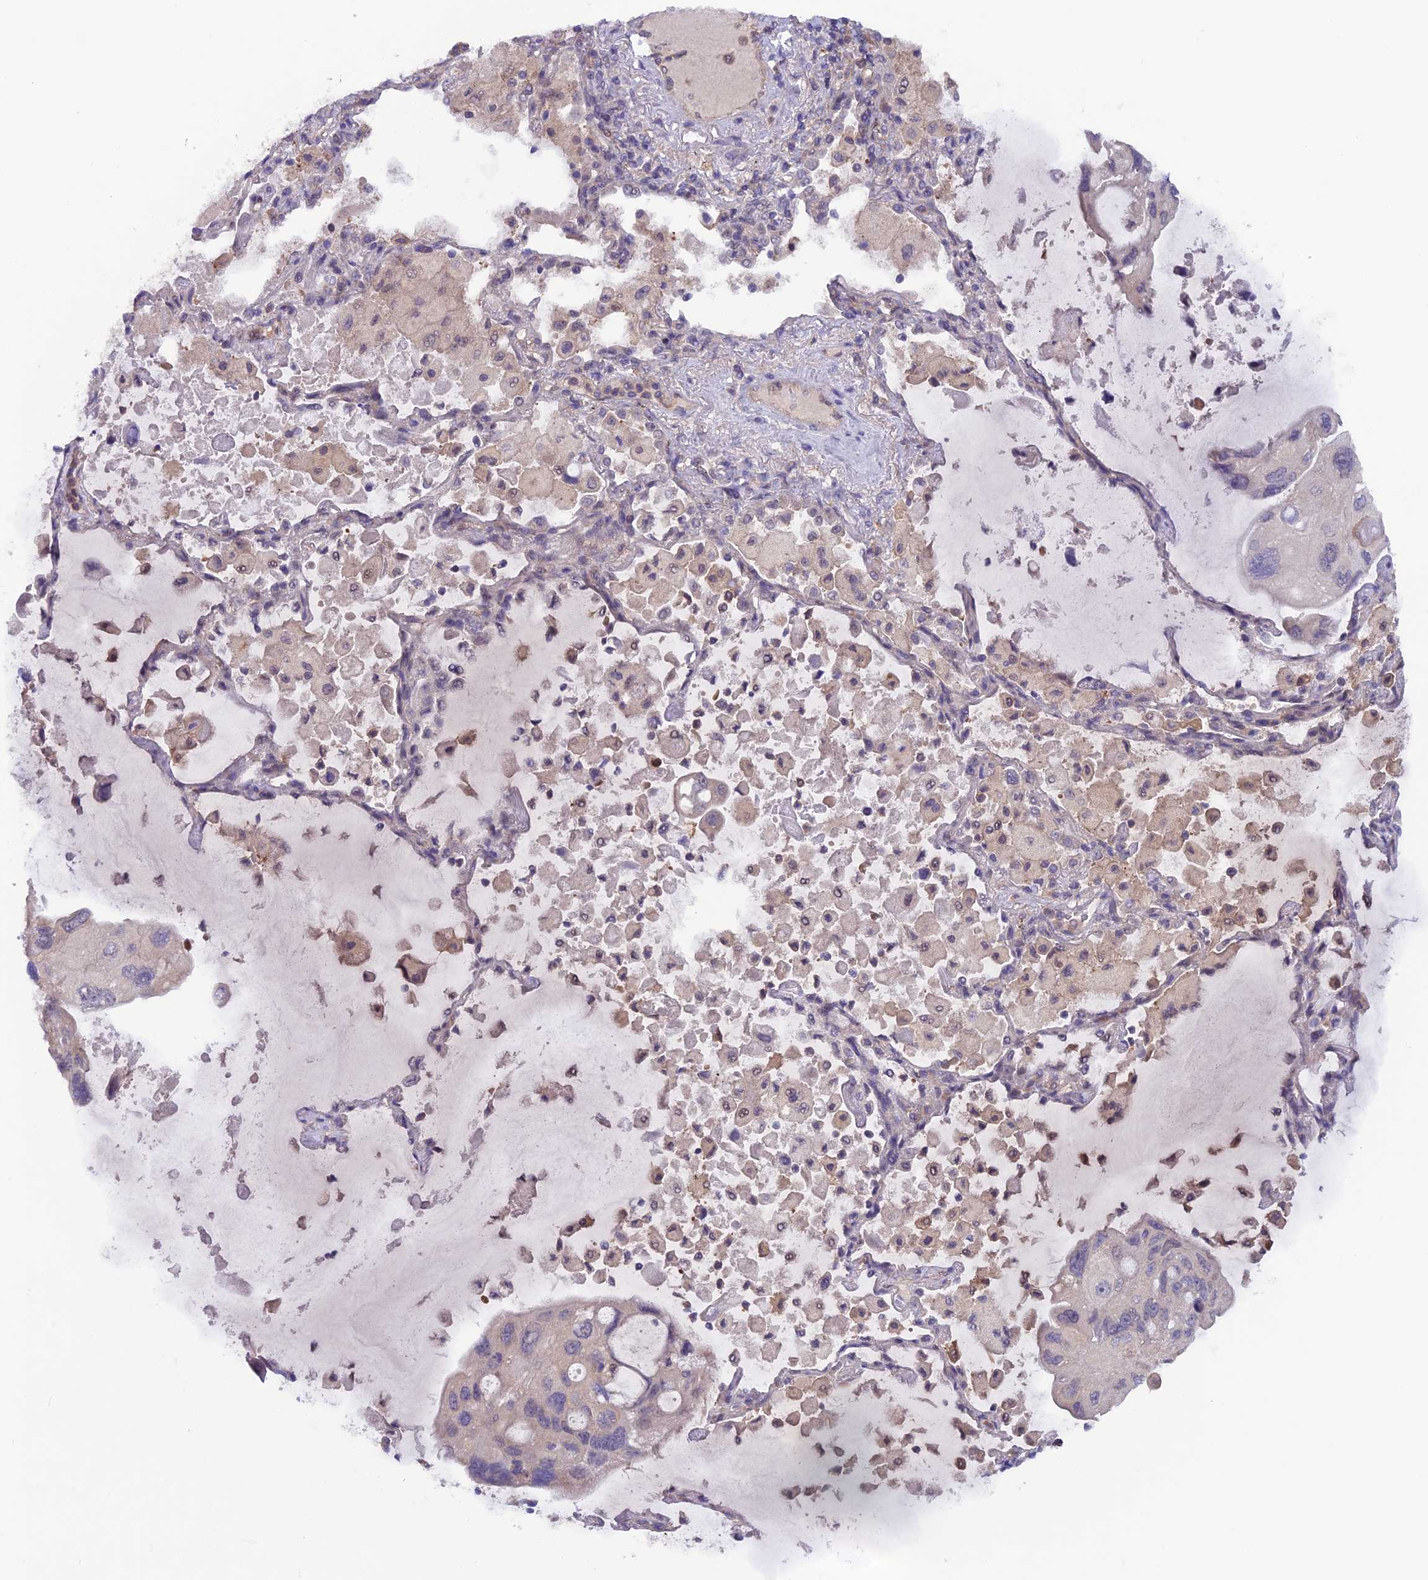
{"staining": {"intensity": "negative", "quantity": "none", "location": "none"}, "tissue": "lung cancer", "cell_type": "Tumor cells", "image_type": "cancer", "snomed": [{"axis": "morphology", "description": "Squamous cell carcinoma, NOS"}, {"axis": "topography", "description": "Lung"}], "caption": "DAB (3,3'-diaminobenzidine) immunohistochemical staining of human lung cancer demonstrates no significant positivity in tumor cells.", "gene": "MAST2", "patient": {"sex": "female", "age": 73}}